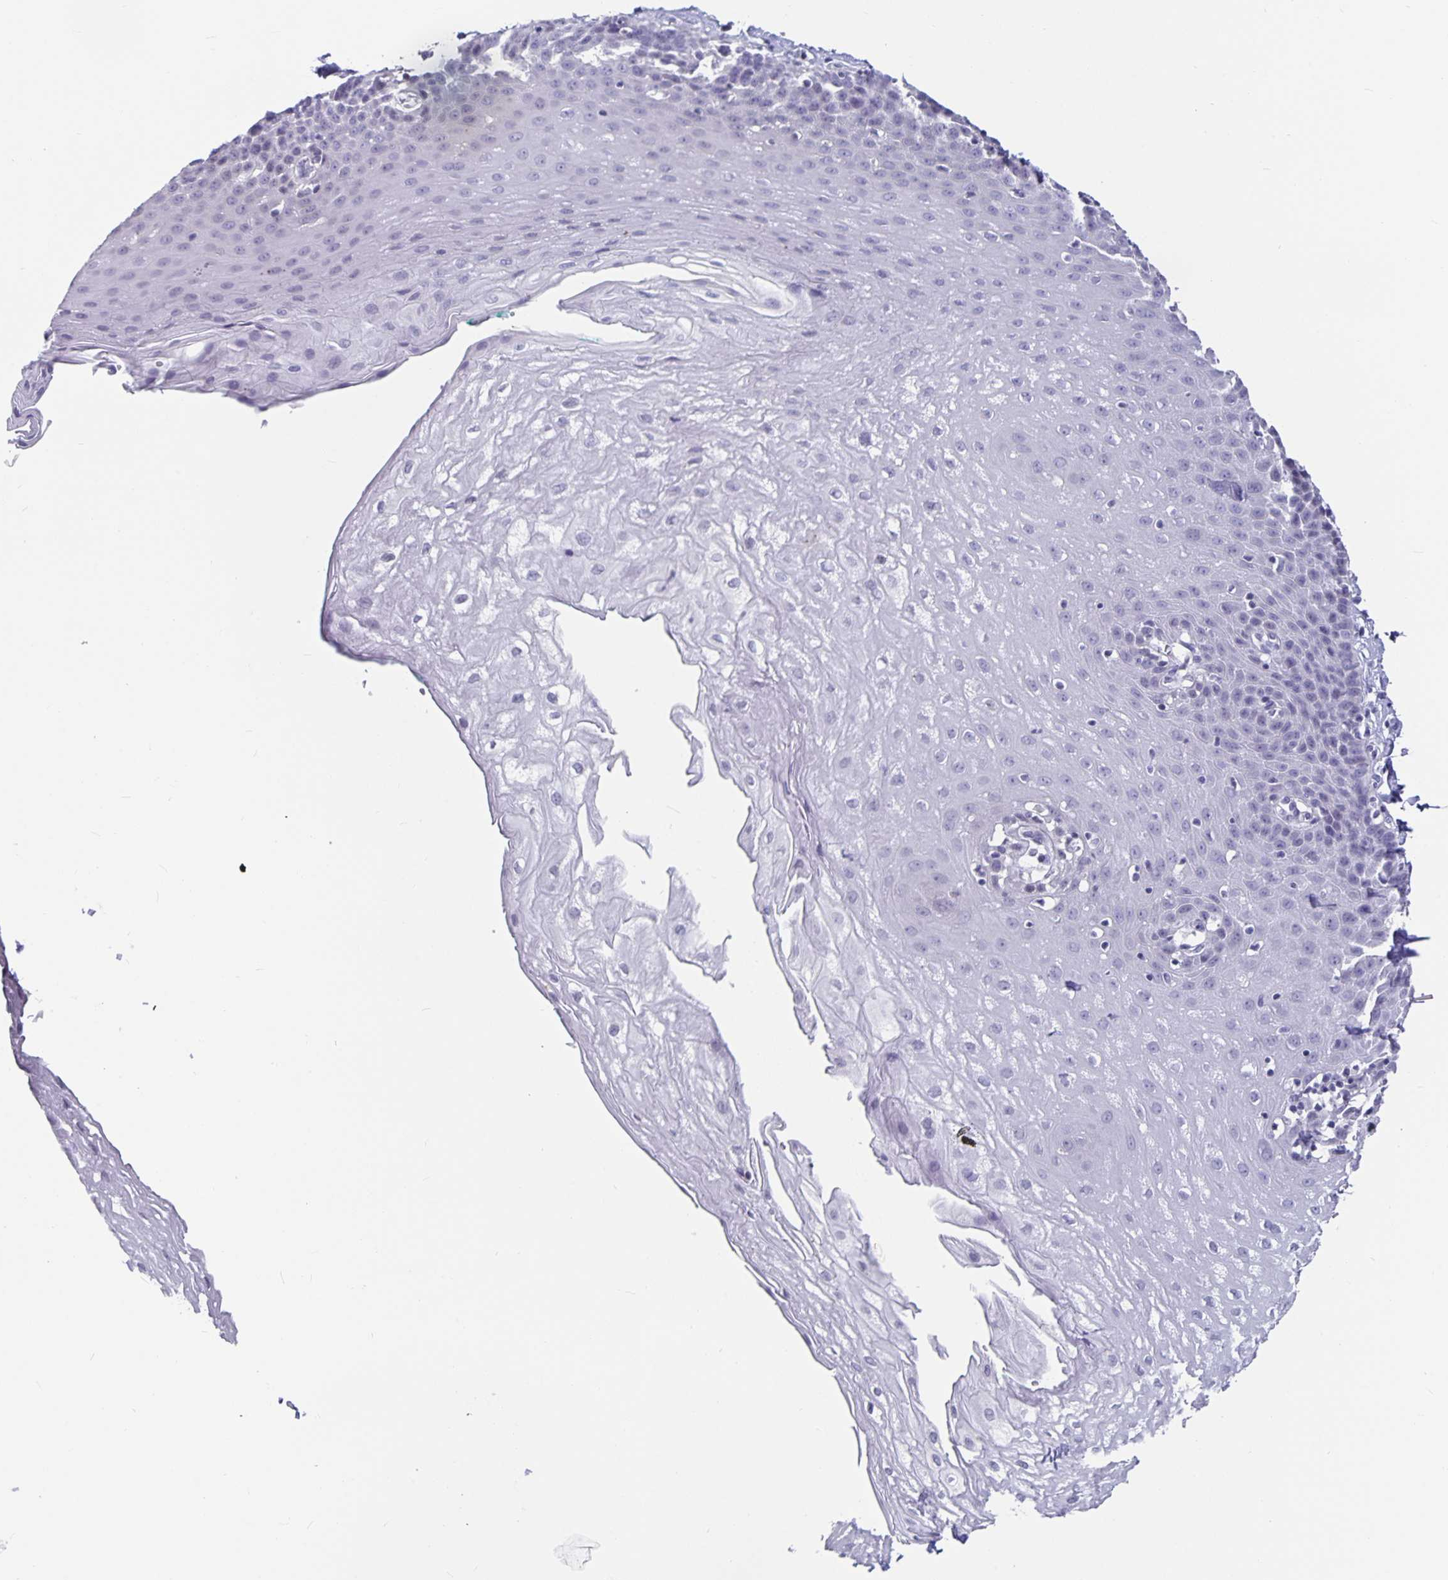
{"staining": {"intensity": "negative", "quantity": "none", "location": "none"}, "tissue": "esophagus", "cell_type": "Squamous epithelial cells", "image_type": "normal", "snomed": [{"axis": "morphology", "description": "Normal tissue, NOS"}, {"axis": "topography", "description": "Esophagus"}], "caption": "Immunohistochemistry micrograph of unremarkable esophagus stained for a protein (brown), which displays no positivity in squamous epithelial cells. (DAB (3,3'-diaminobenzidine) immunohistochemistry, high magnification).", "gene": "OLIG2", "patient": {"sex": "female", "age": 81}}